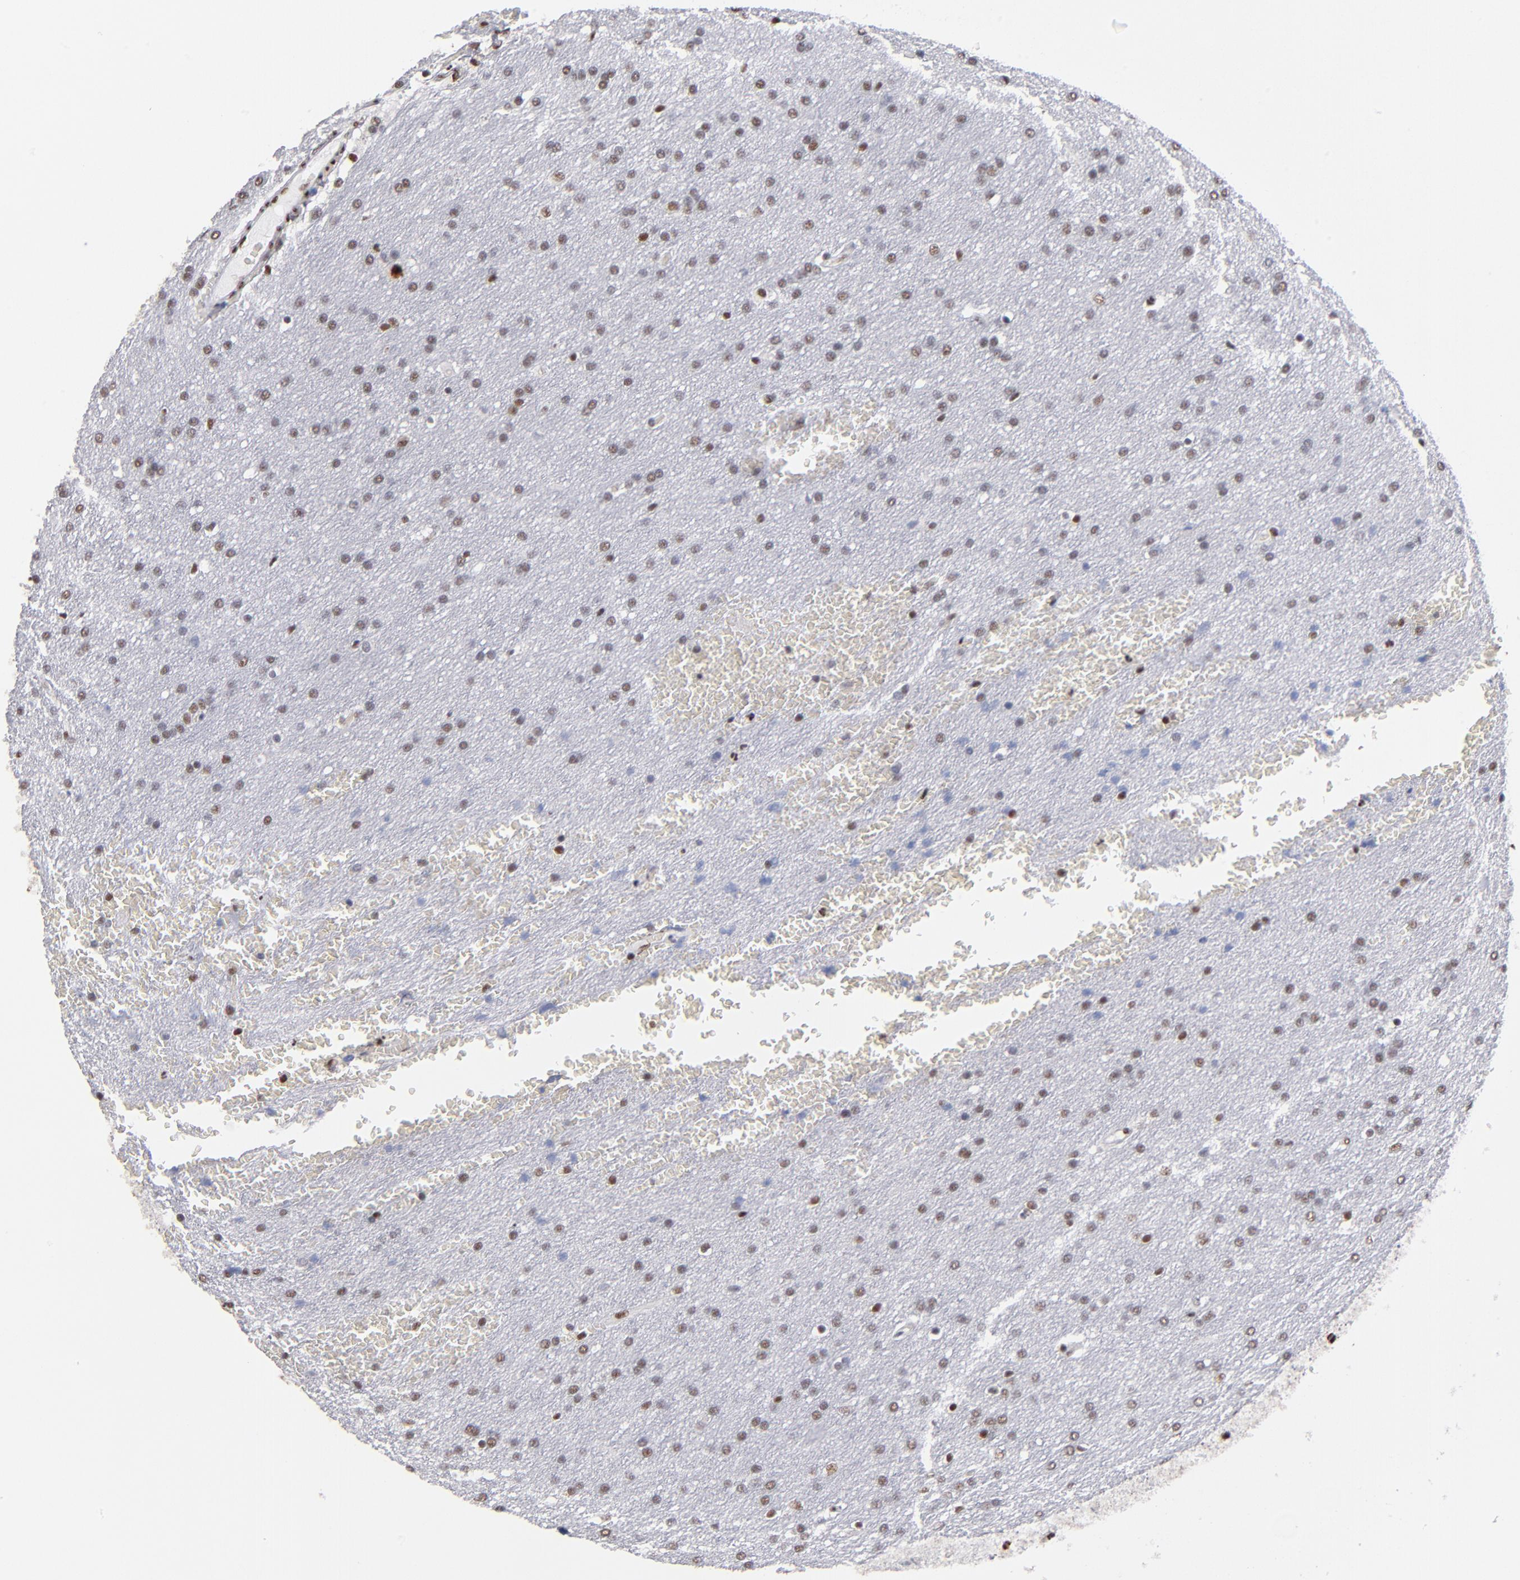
{"staining": {"intensity": "moderate", "quantity": "25%-75%", "location": "nuclear"}, "tissue": "glioma", "cell_type": "Tumor cells", "image_type": "cancer", "snomed": [{"axis": "morphology", "description": "Glioma, malignant, Low grade"}, {"axis": "topography", "description": "Brain"}], "caption": "Protein expression analysis of human malignant low-grade glioma reveals moderate nuclear staining in approximately 25%-75% of tumor cells.", "gene": "MN1", "patient": {"sex": "female", "age": 32}}